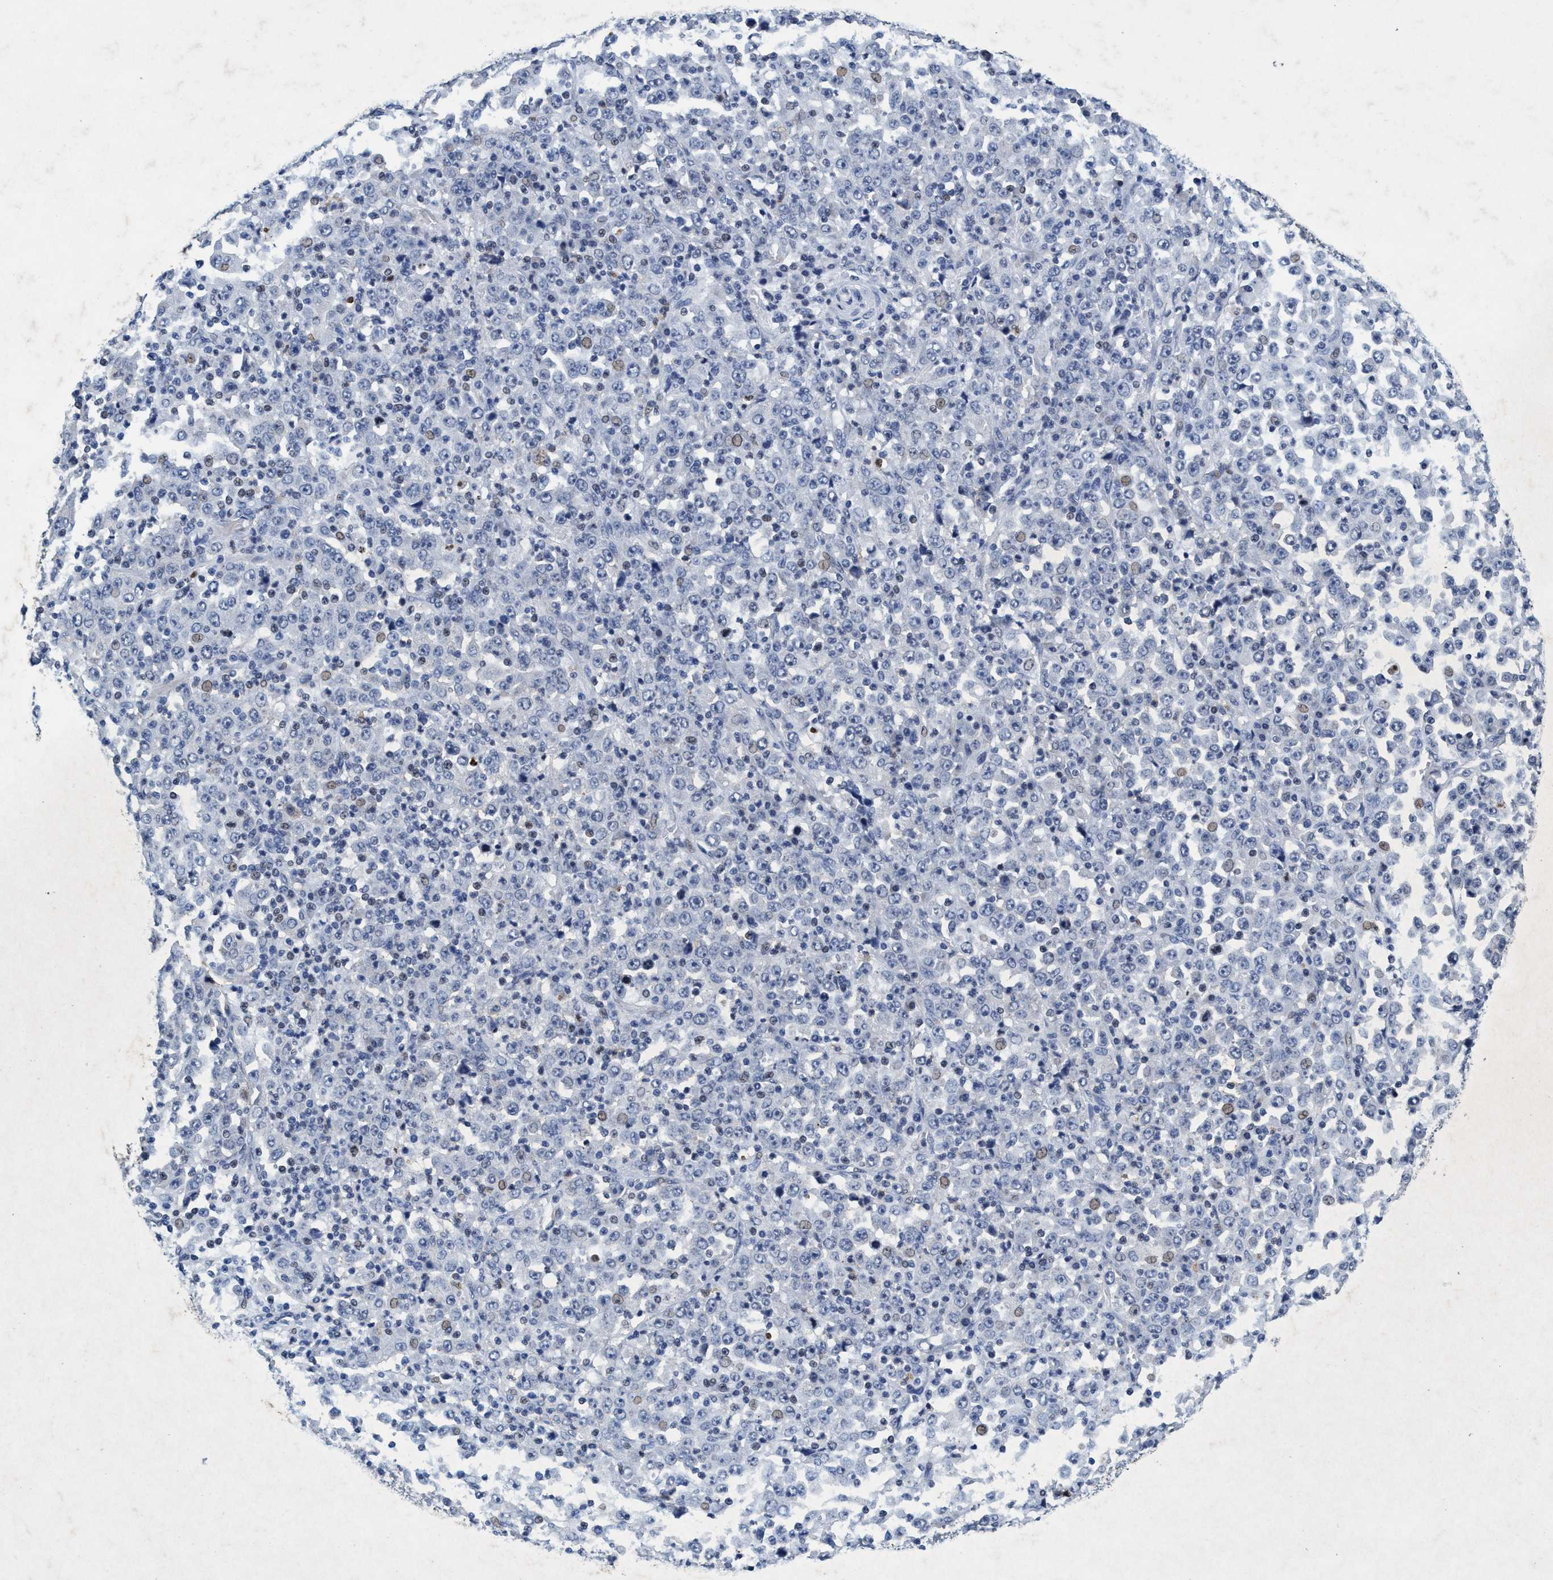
{"staining": {"intensity": "weak", "quantity": "<25%", "location": "nuclear"}, "tissue": "stomach cancer", "cell_type": "Tumor cells", "image_type": "cancer", "snomed": [{"axis": "morphology", "description": "Normal tissue, NOS"}, {"axis": "morphology", "description": "Adenocarcinoma, NOS"}, {"axis": "topography", "description": "Stomach, upper"}, {"axis": "topography", "description": "Stomach"}], "caption": "DAB (3,3'-diaminobenzidine) immunohistochemical staining of stomach cancer reveals no significant positivity in tumor cells.", "gene": "GRB14", "patient": {"sex": "male", "age": 59}}